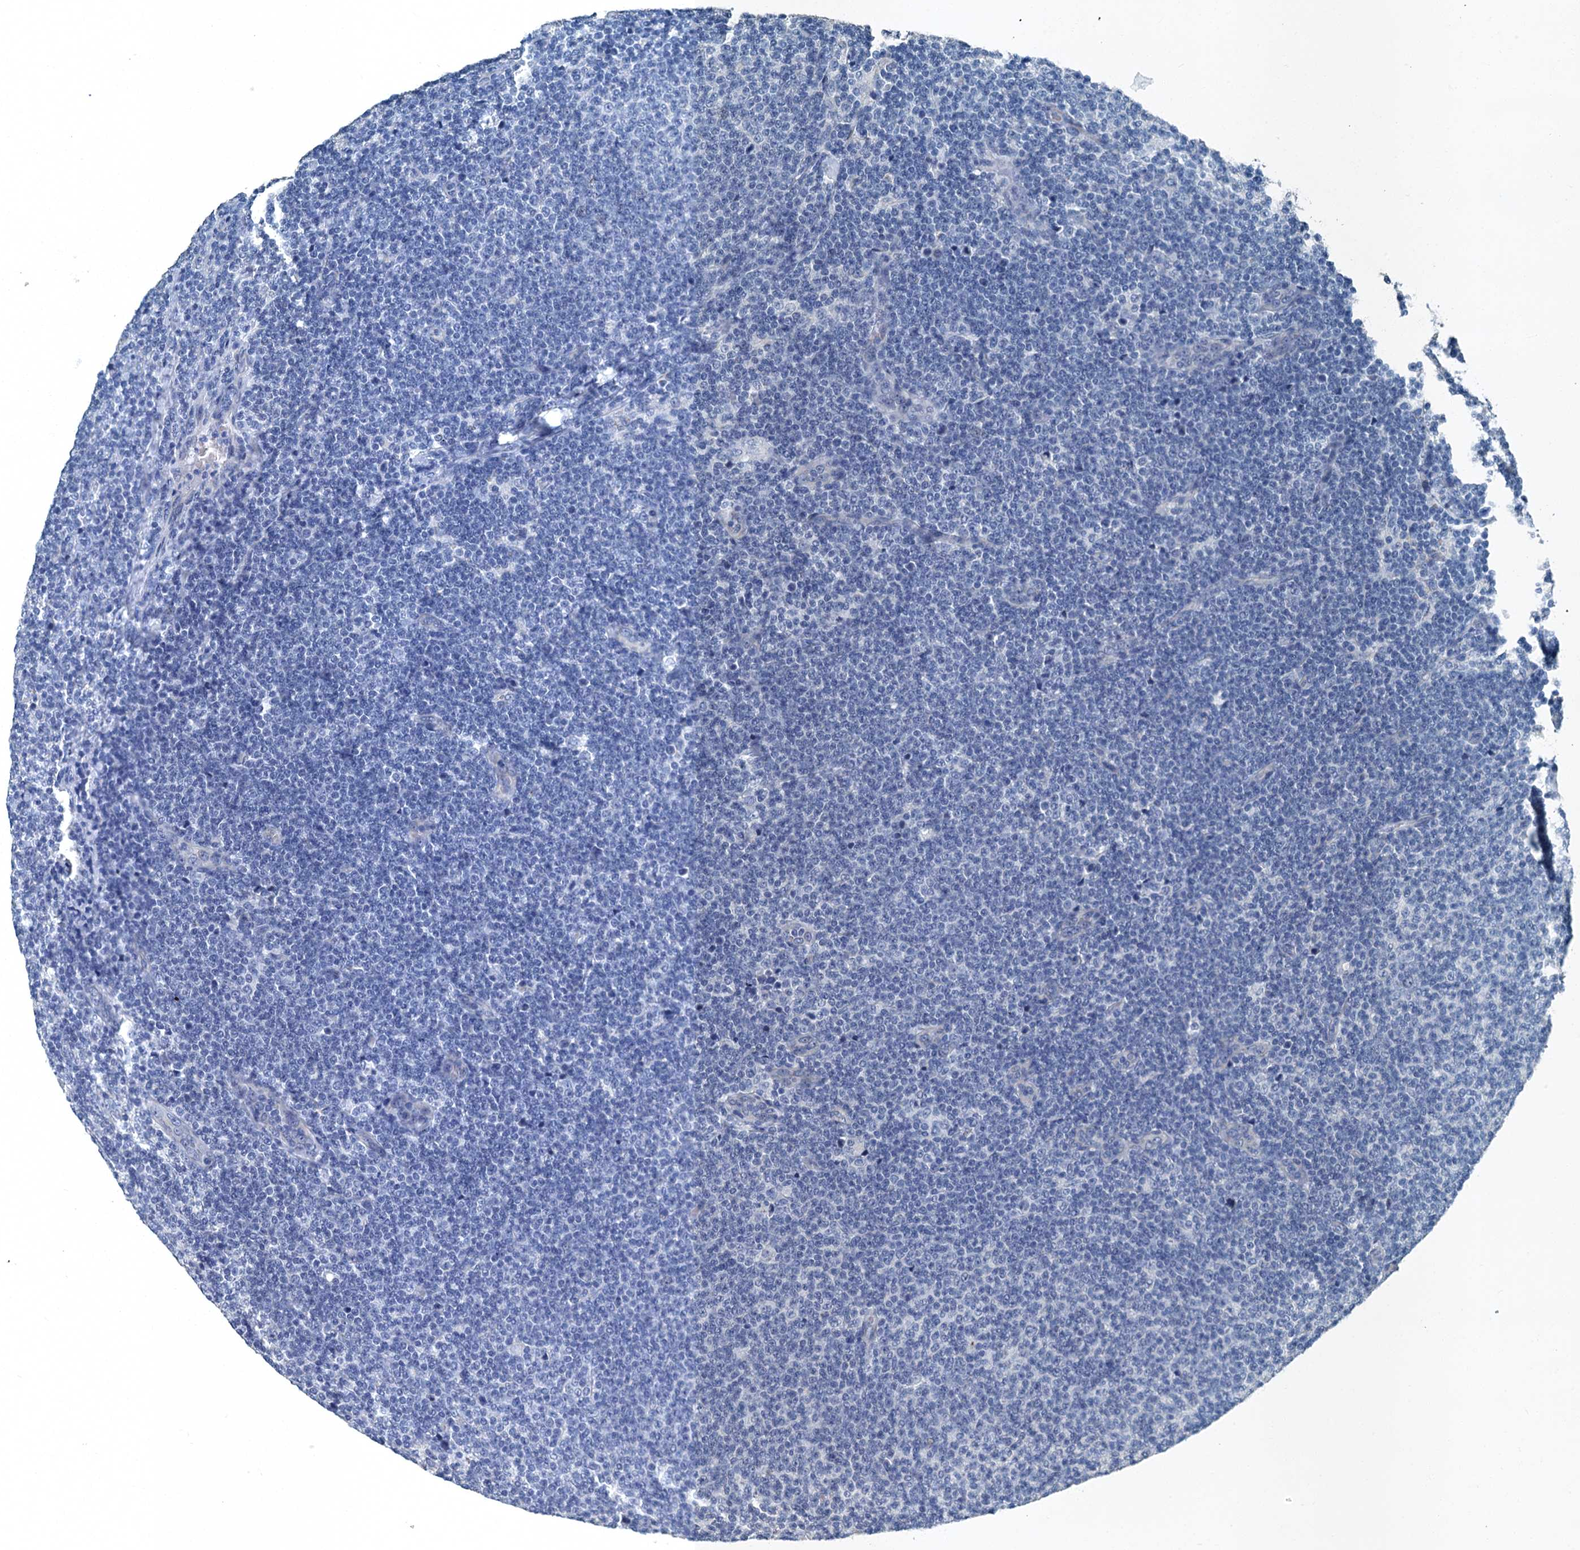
{"staining": {"intensity": "negative", "quantity": "none", "location": "none"}, "tissue": "lymphoma", "cell_type": "Tumor cells", "image_type": "cancer", "snomed": [{"axis": "morphology", "description": "Malignant lymphoma, non-Hodgkin's type, Low grade"}, {"axis": "topography", "description": "Lymph node"}], "caption": "Tumor cells show no significant positivity in low-grade malignant lymphoma, non-Hodgkin's type.", "gene": "GADL1", "patient": {"sex": "male", "age": 66}}